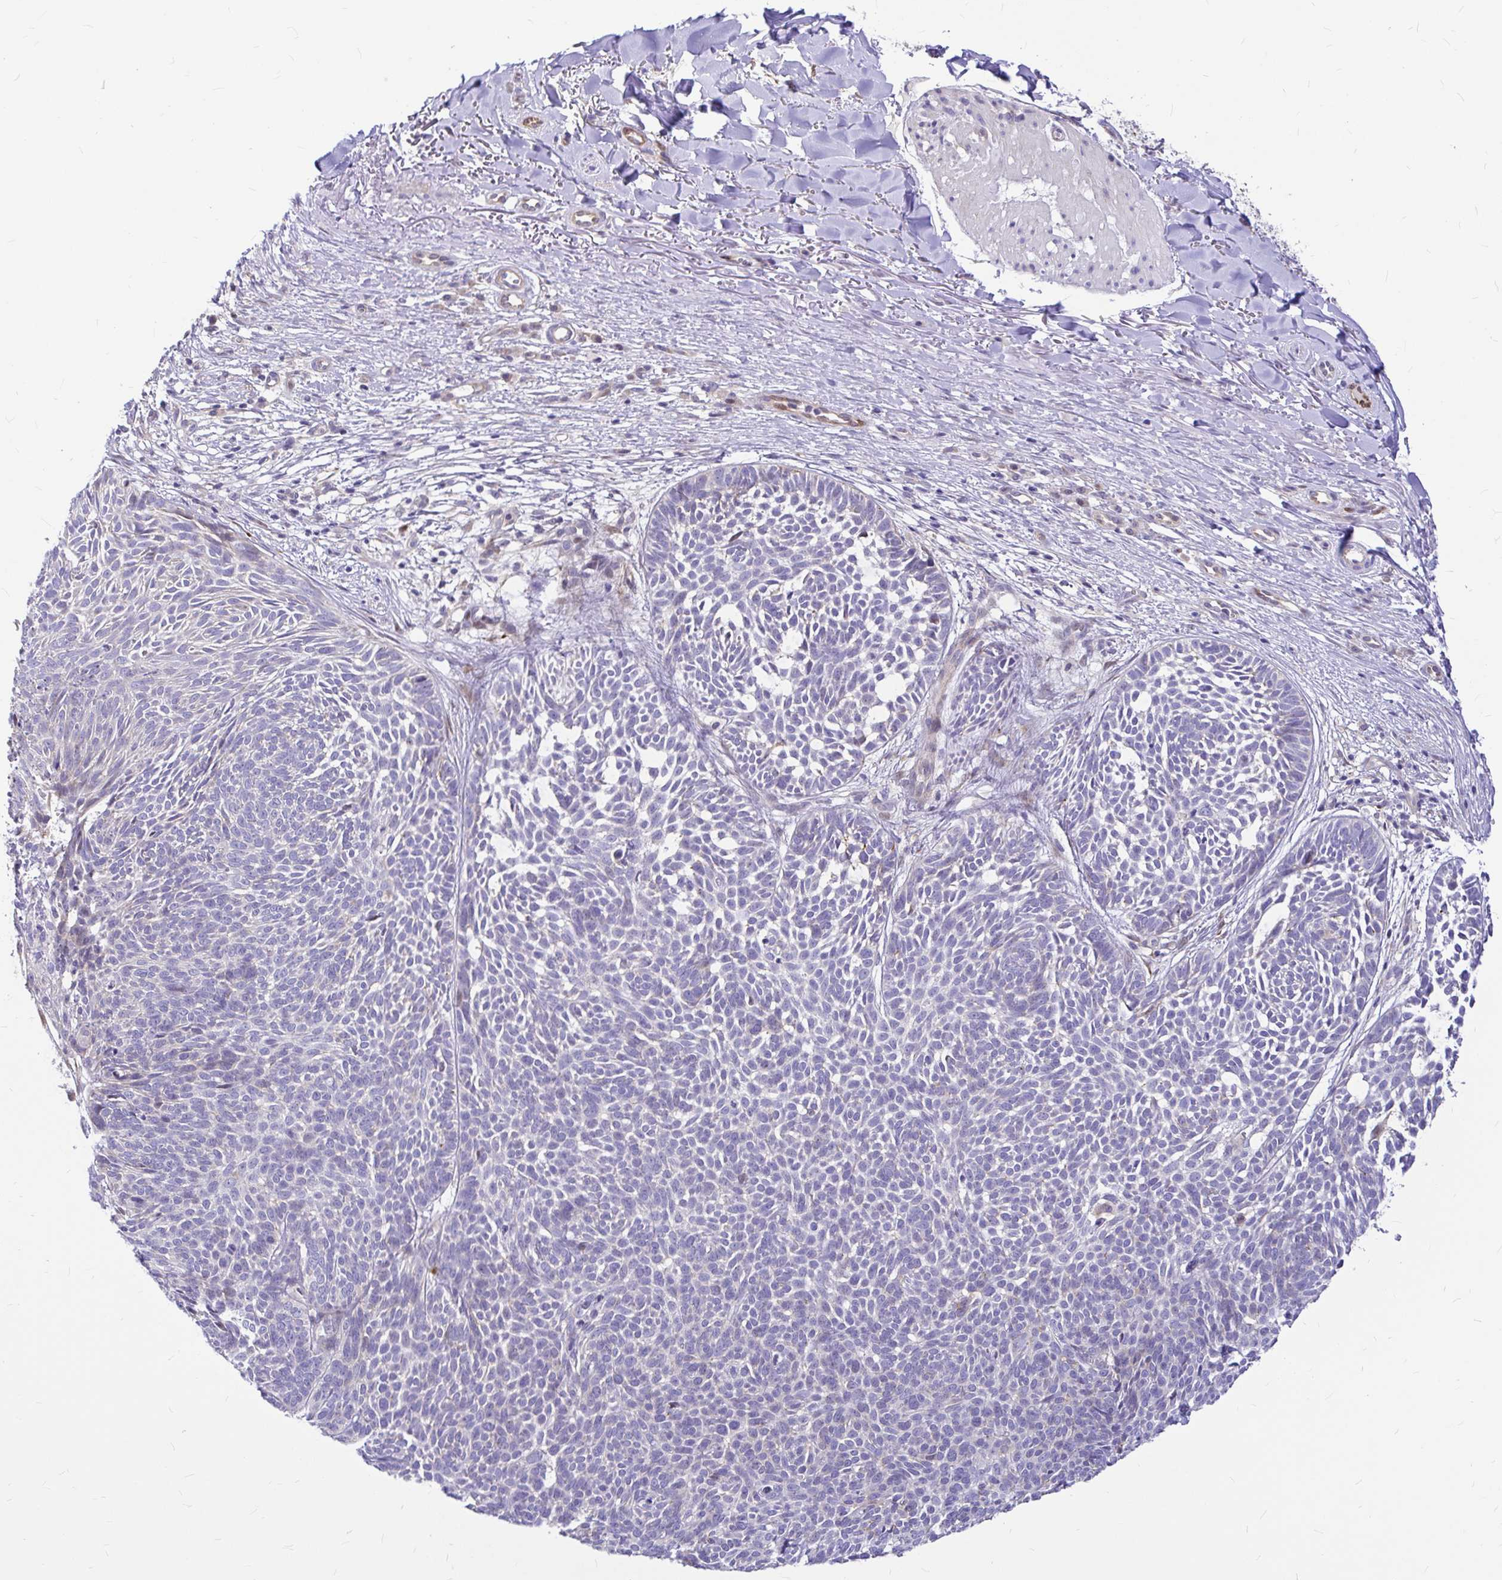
{"staining": {"intensity": "negative", "quantity": "none", "location": "none"}, "tissue": "skin cancer", "cell_type": "Tumor cells", "image_type": "cancer", "snomed": [{"axis": "morphology", "description": "Basal cell carcinoma"}, {"axis": "topography", "description": "Skin"}, {"axis": "topography", "description": "Skin of trunk"}], "caption": "Immunohistochemistry (IHC) image of human basal cell carcinoma (skin) stained for a protein (brown), which shows no expression in tumor cells.", "gene": "GABBR2", "patient": {"sex": "male", "age": 74}}